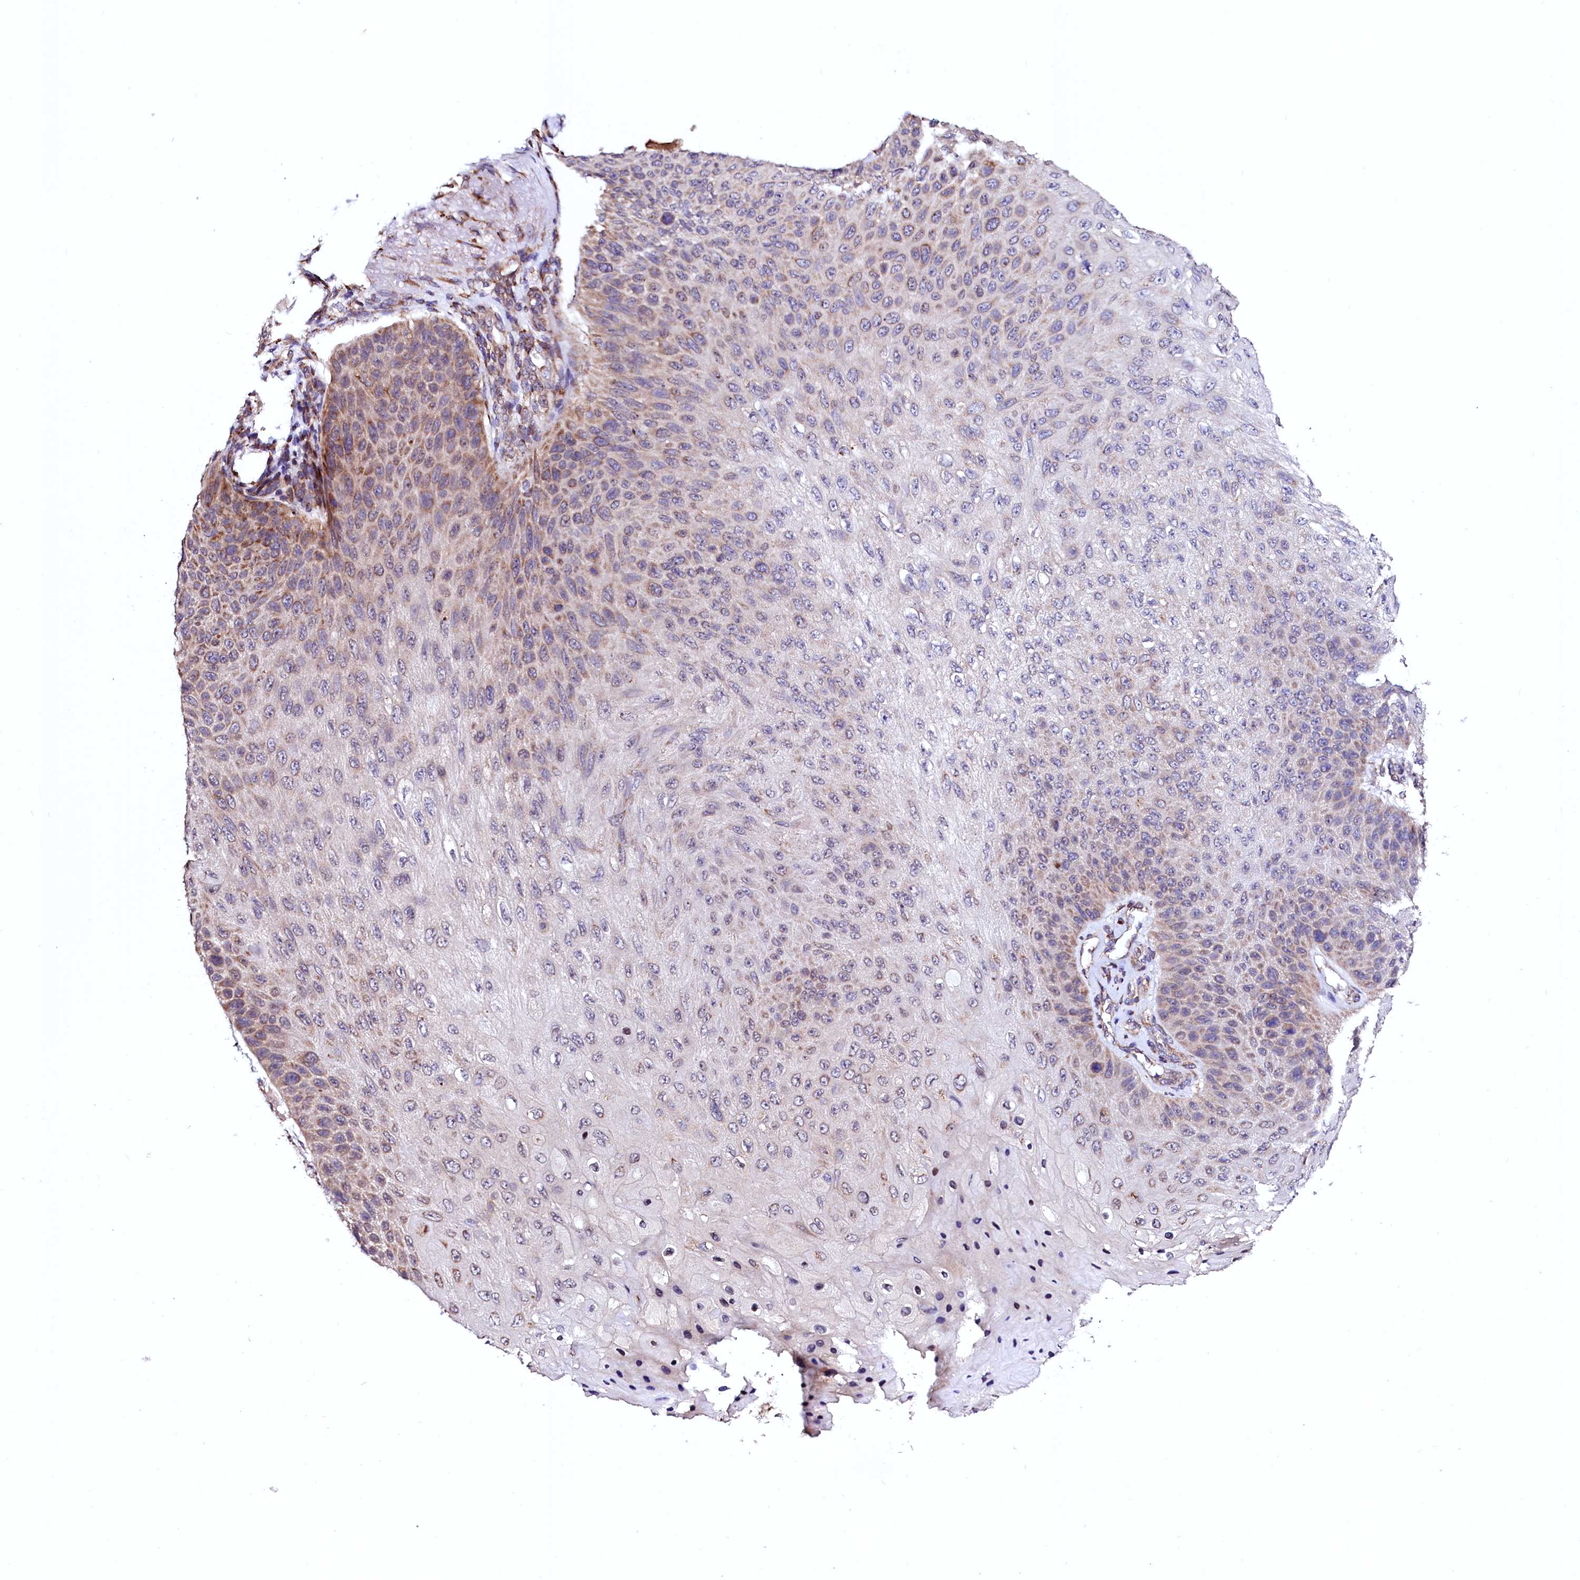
{"staining": {"intensity": "weak", "quantity": "25%-75%", "location": "cytoplasmic/membranous"}, "tissue": "skin cancer", "cell_type": "Tumor cells", "image_type": "cancer", "snomed": [{"axis": "morphology", "description": "Squamous cell carcinoma, NOS"}, {"axis": "topography", "description": "Skin"}], "caption": "DAB immunohistochemical staining of skin cancer (squamous cell carcinoma) reveals weak cytoplasmic/membranous protein positivity in about 25%-75% of tumor cells.", "gene": "UBE3C", "patient": {"sex": "female", "age": 88}}